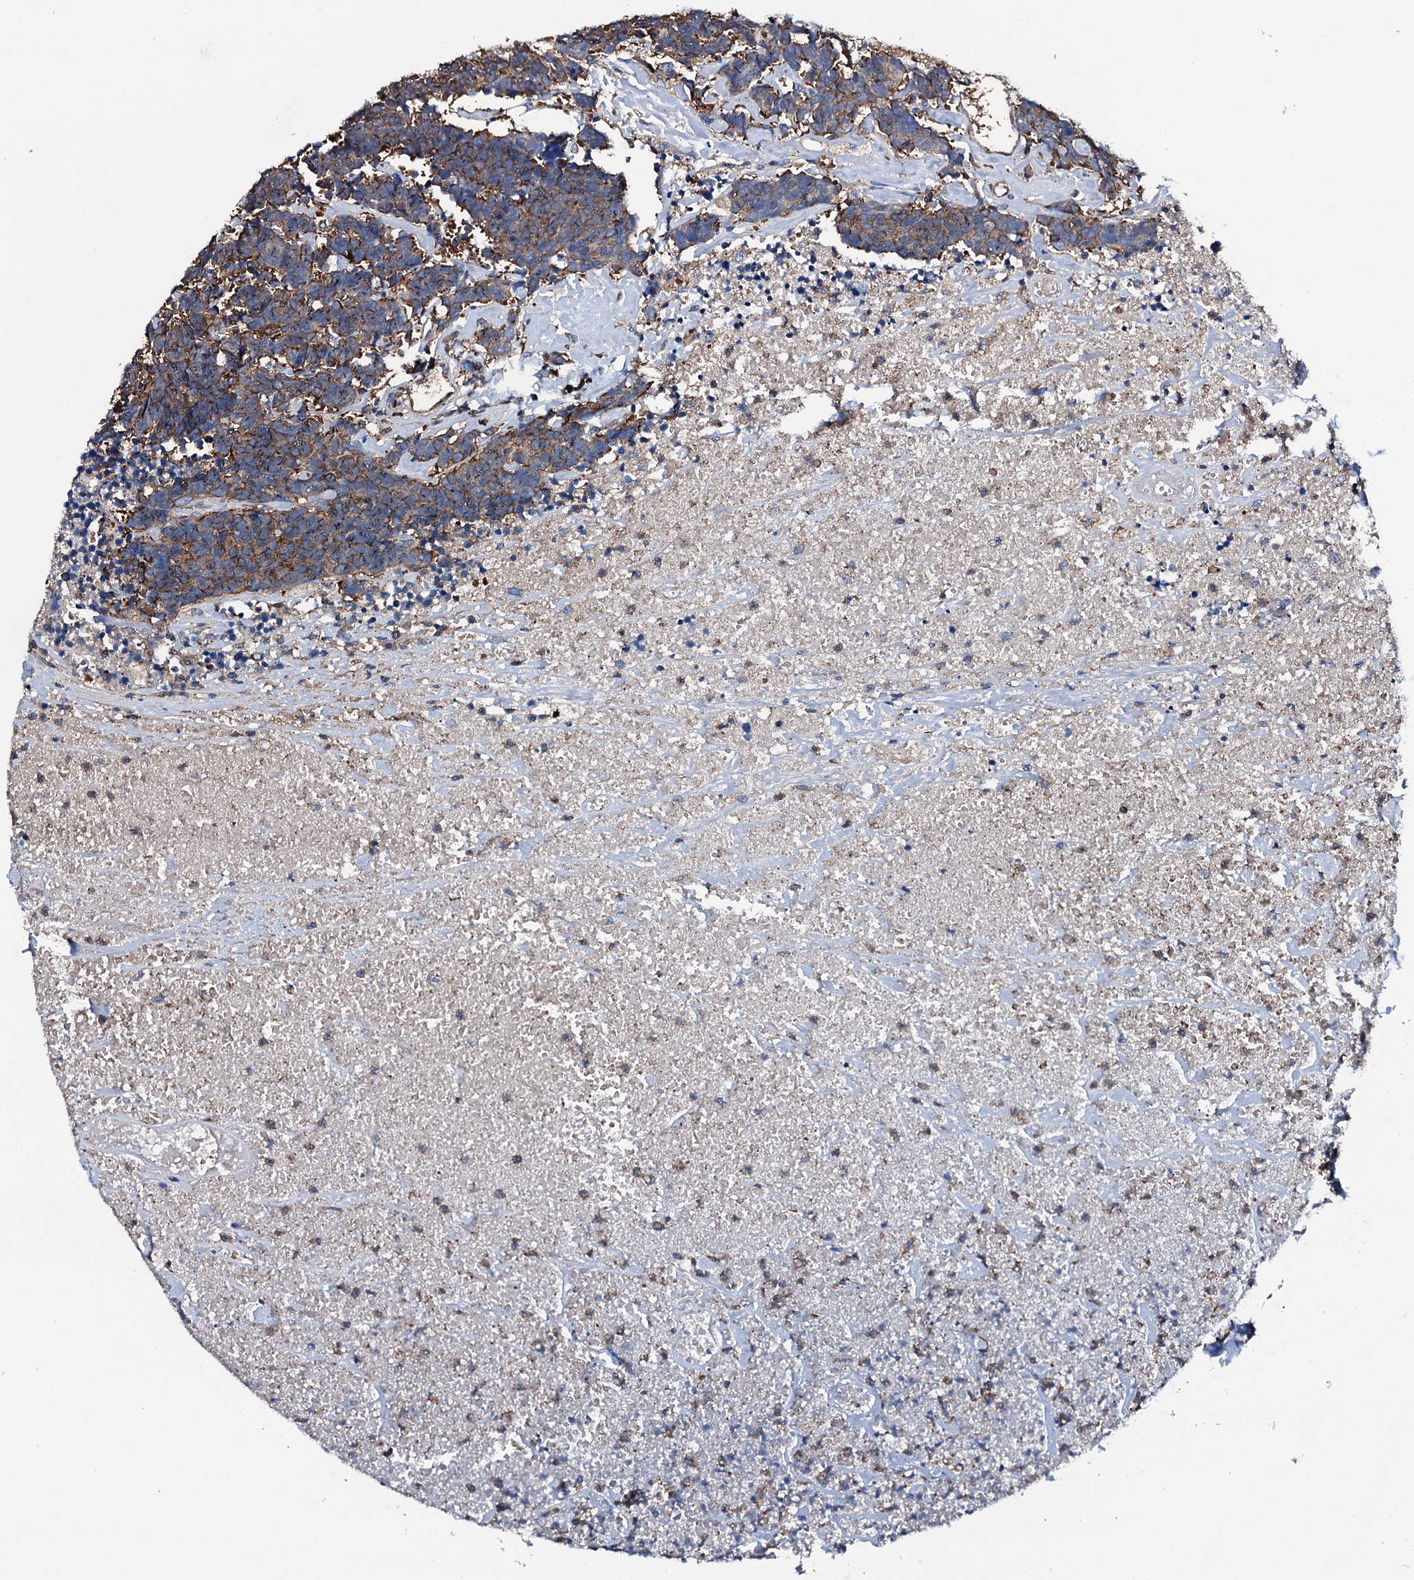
{"staining": {"intensity": "moderate", "quantity": ">75%", "location": "cytoplasmic/membranous"}, "tissue": "carcinoid", "cell_type": "Tumor cells", "image_type": "cancer", "snomed": [{"axis": "morphology", "description": "Carcinoma, NOS"}, {"axis": "morphology", "description": "Carcinoid, malignant, NOS"}, {"axis": "topography", "description": "Urinary bladder"}], "caption": "High-power microscopy captured an immunohistochemistry (IHC) photomicrograph of malignant carcinoid, revealing moderate cytoplasmic/membranous expression in approximately >75% of tumor cells. The staining is performed using DAB brown chromogen to label protein expression. The nuclei are counter-stained blue using hematoxylin.", "gene": "MS4A4E", "patient": {"sex": "male", "age": 57}}